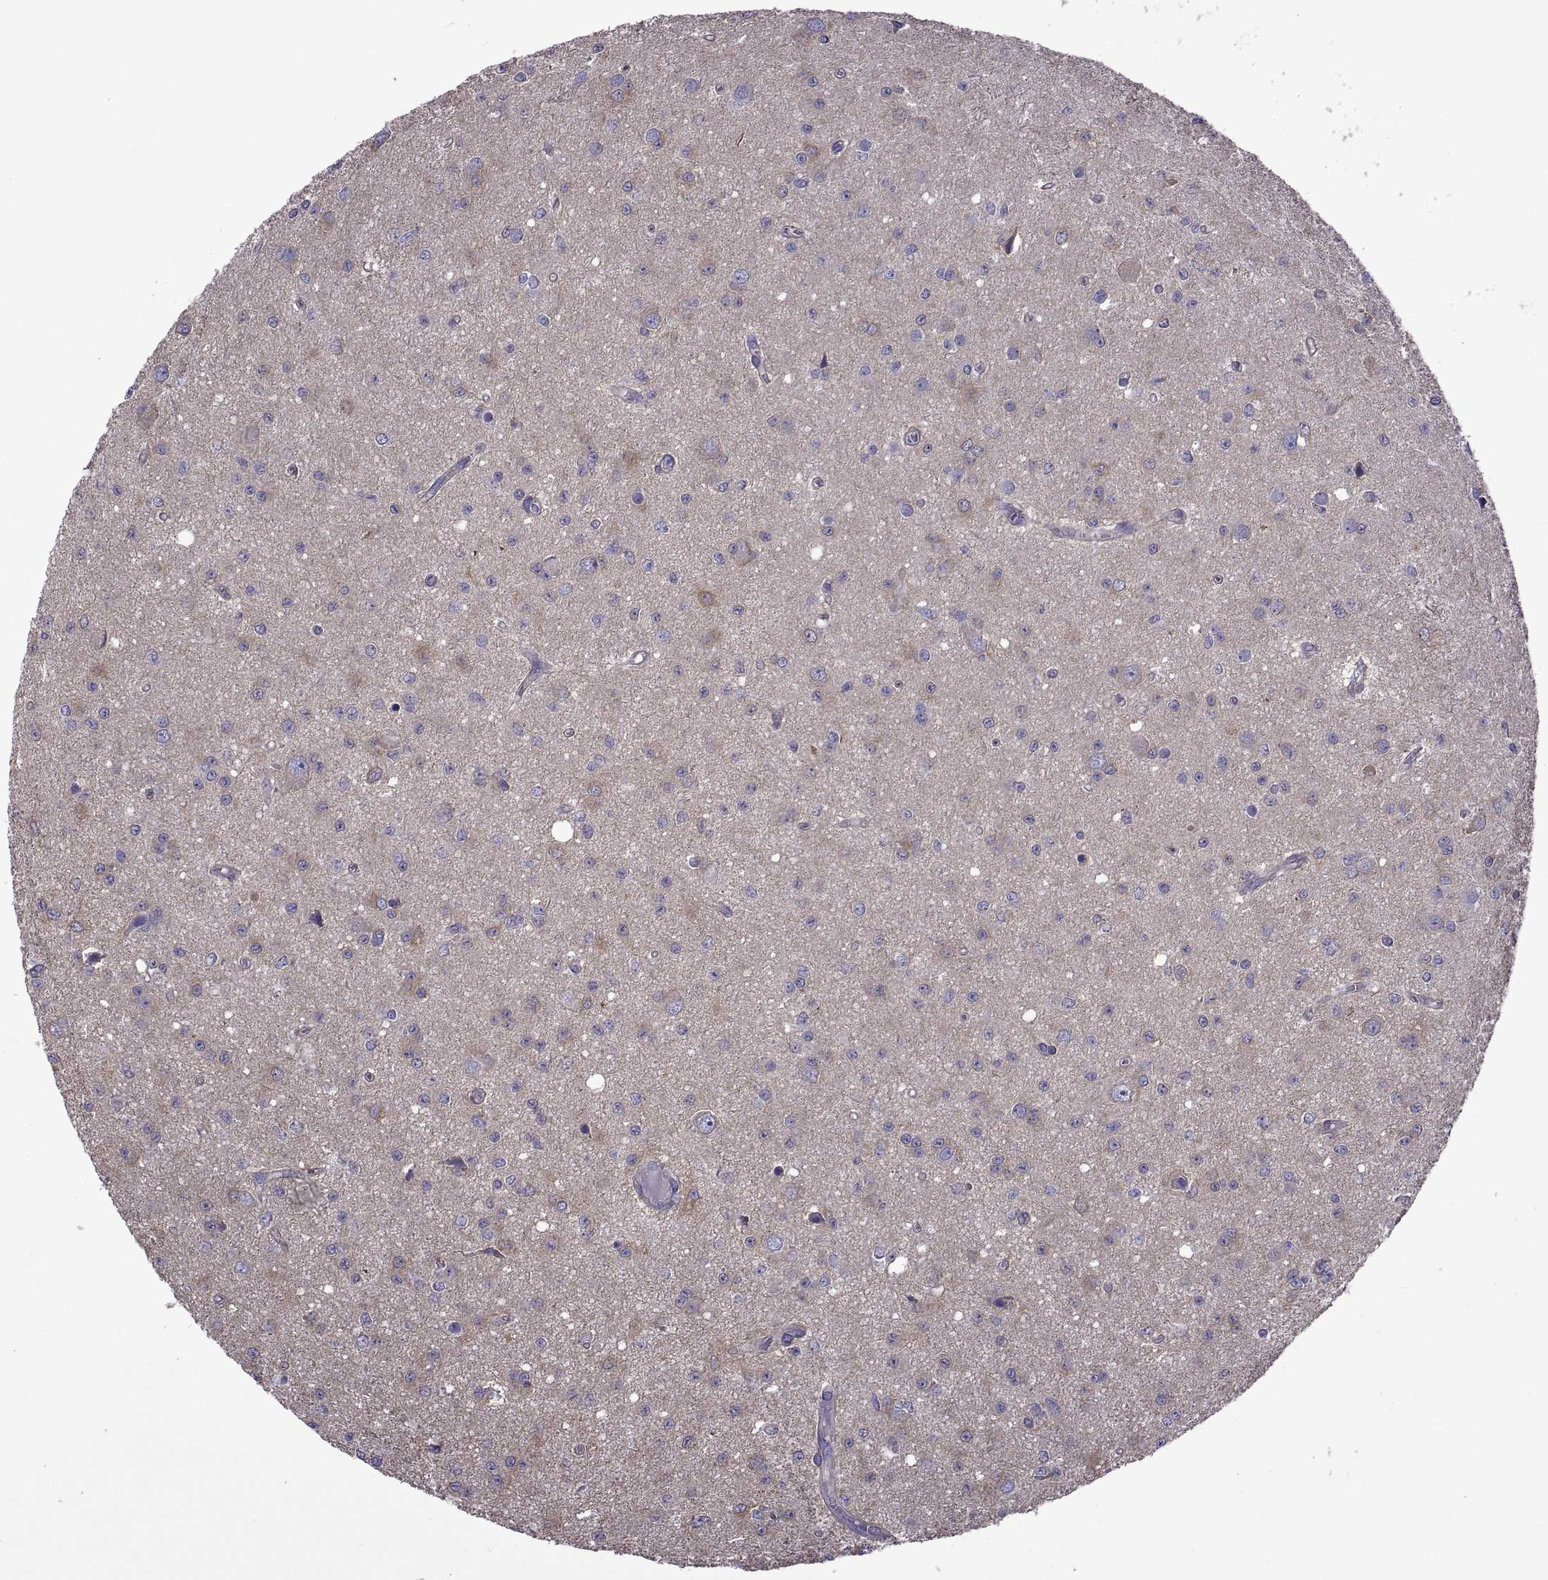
{"staining": {"intensity": "negative", "quantity": "none", "location": "none"}, "tissue": "glioma", "cell_type": "Tumor cells", "image_type": "cancer", "snomed": [{"axis": "morphology", "description": "Glioma, malignant, Low grade"}, {"axis": "topography", "description": "Brain"}], "caption": "Tumor cells show no significant staining in glioma.", "gene": "TMC3", "patient": {"sex": "female", "age": 45}}